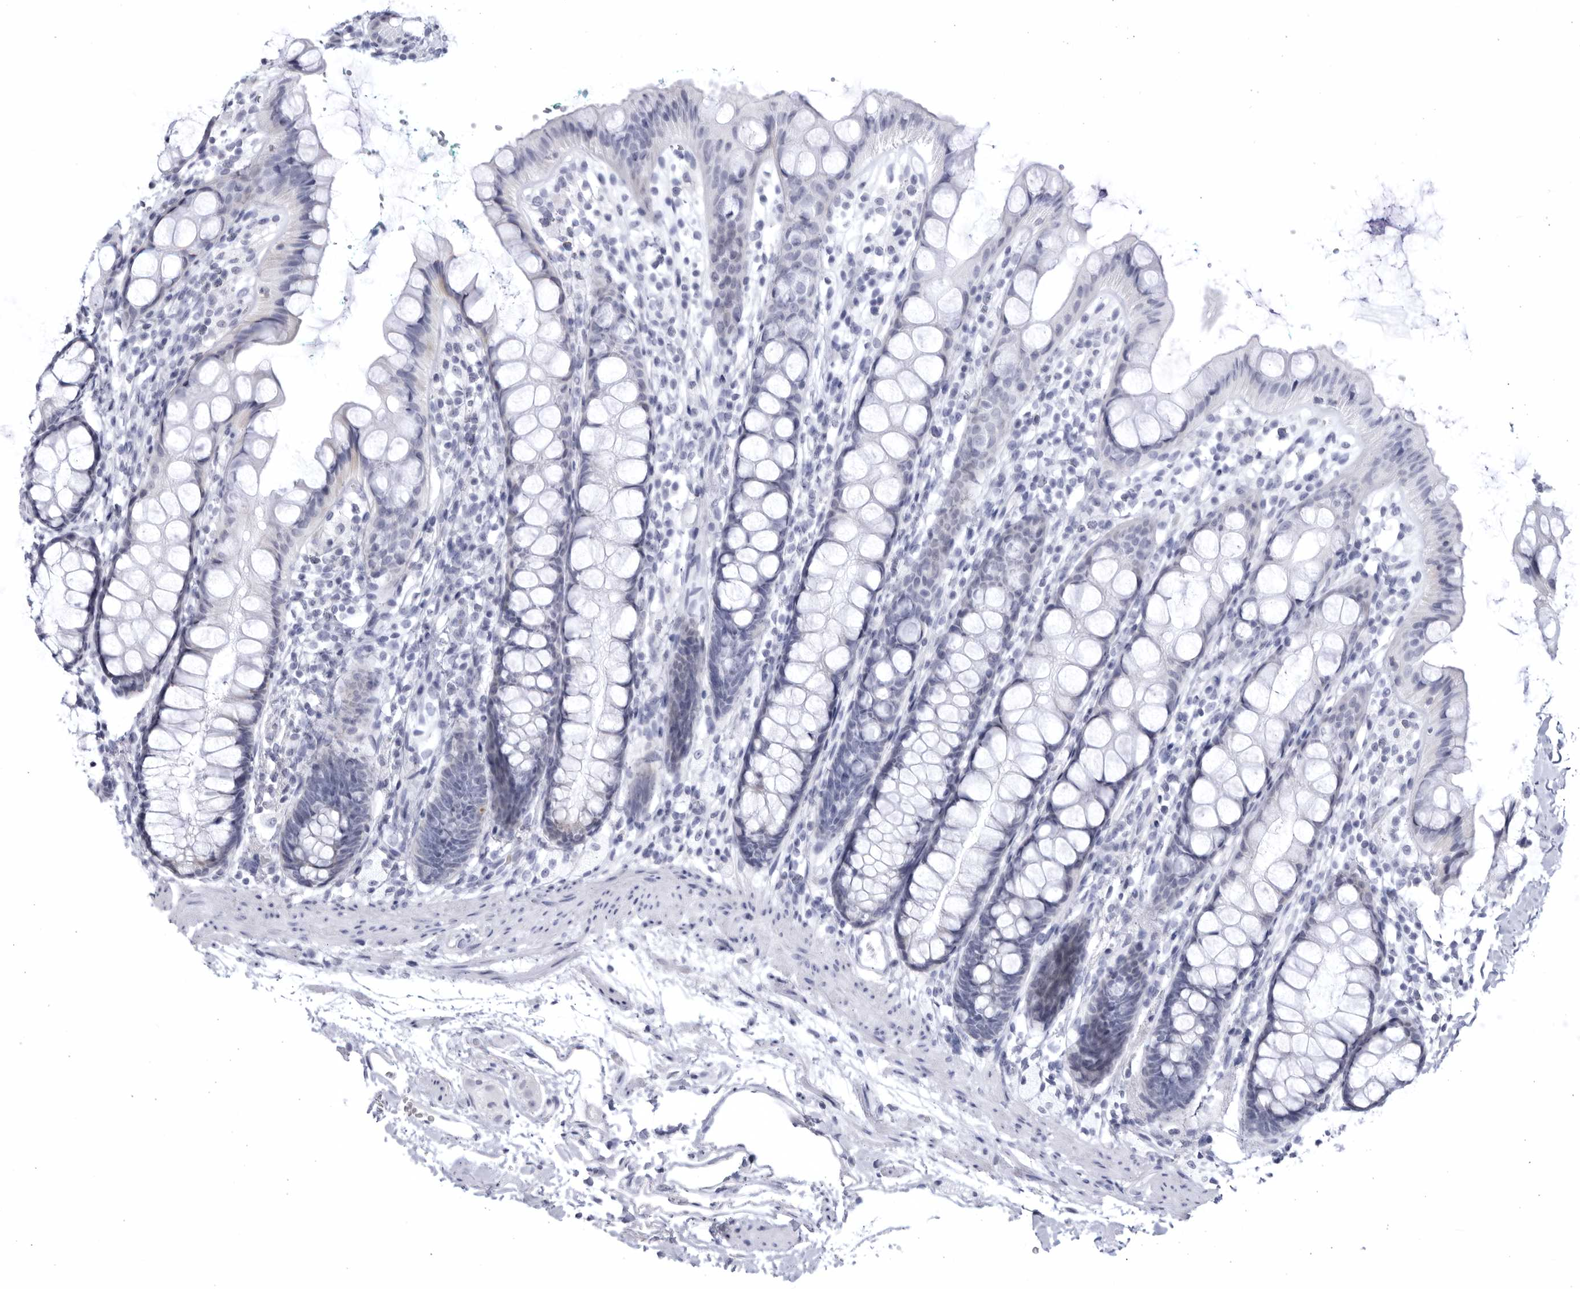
{"staining": {"intensity": "negative", "quantity": "none", "location": "none"}, "tissue": "rectum", "cell_type": "Glandular cells", "image_type": "normal", "snomed": [{"axis": "morphology", "description": "Normal tissue, NOS"}, {"axis": "topography", "description": "Rectum"}], "caption": "Immunohistochemistry (IHC) of normal rectum shows no expression in glandular cells. (DAB (3,3'-diaminobenzidine) IHC with hematoxylin counter stain).", "gene": "CCDC181", "patient": {"sex": "female", "age": 65}}